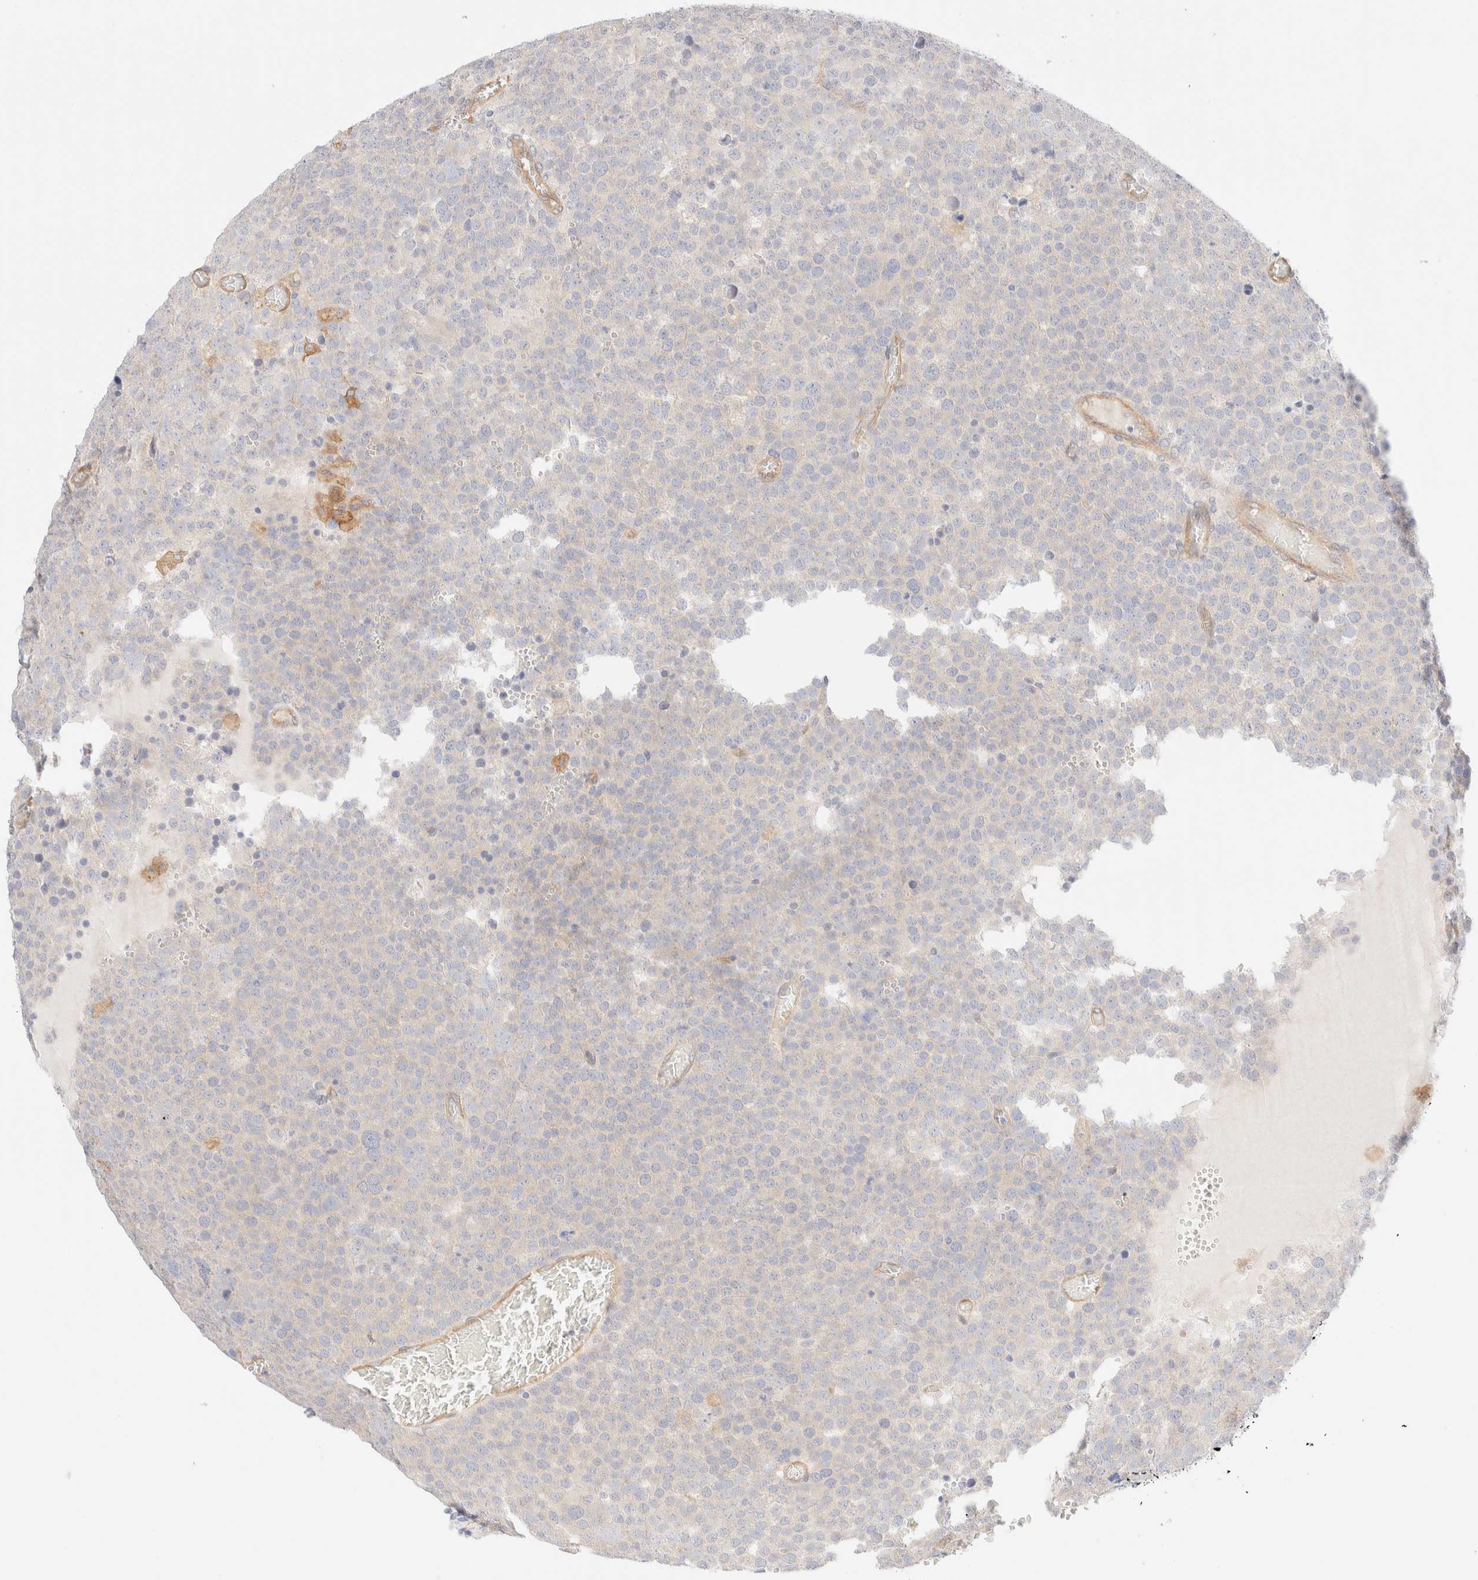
{"staining": {"intensity": "negative", "quantity": "none", "location": "none"}, "tissue": "testis cancer", "cell_type": "Tumor cells", "image_type": "cancer", "snomed": [{"axis": "morphology", "description": "Seminoma, NOS"}, {"axis": "topography", "description": "Testis"}], "caption": "This is an immunohistochemistry (IHC) micrograph of testis cancer. There is no staining in tumor cells.", "gene": "NIBAN2", "patient": {"sex": "male", "age": 71}}